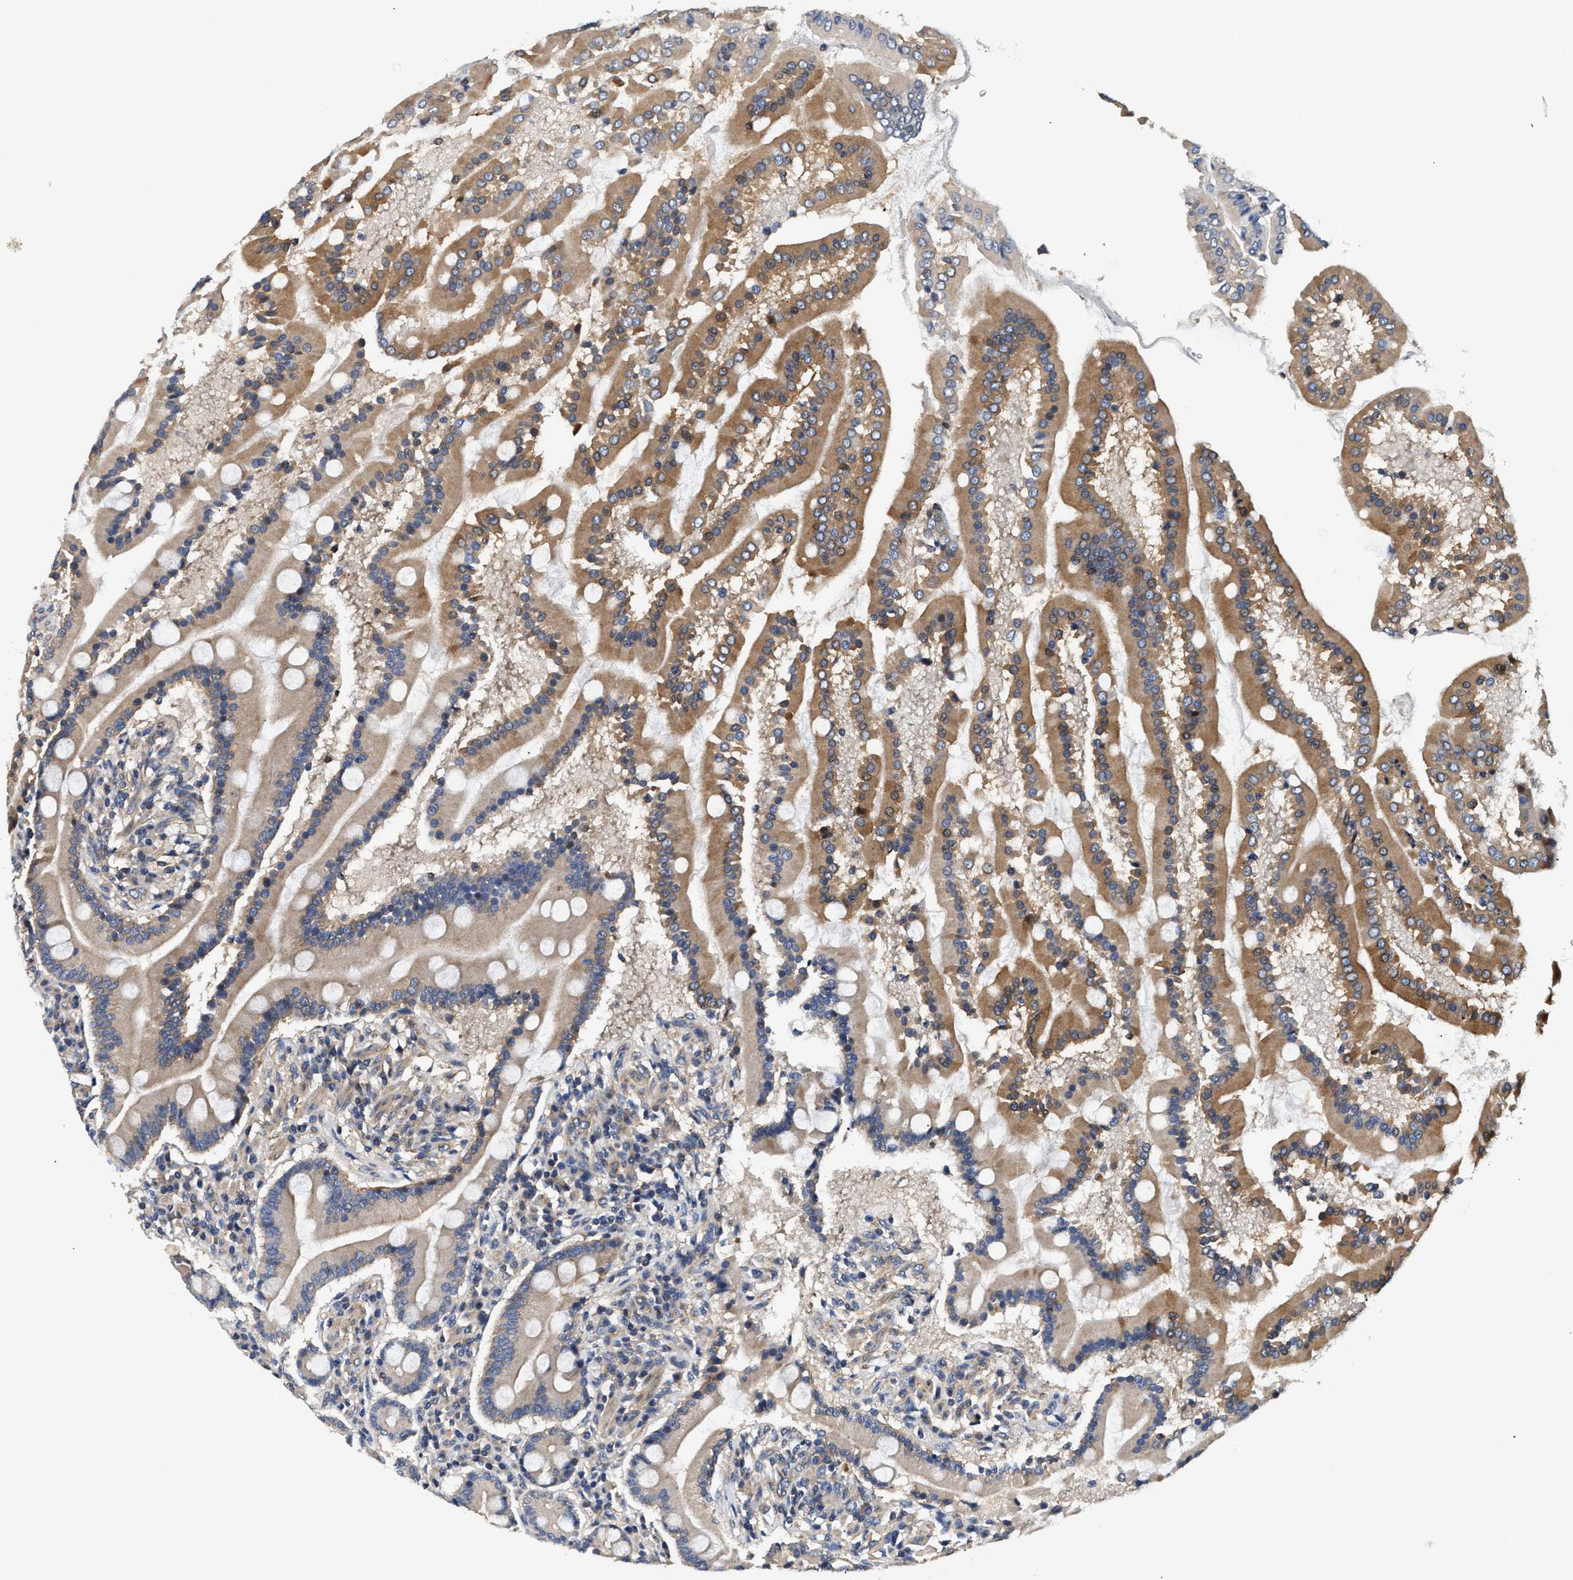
{"staining": {"intensity": "moderate", "quantity": ">75%", "location": "cytoplasmic/membranous"}, "tissue": "duodenum", "cell_type": "Glandular cells", "image_type": "normal", "snomed": [{"axis": "morphology", "description": "Normal tissue, NOS"}, {"axis": "topography", "description": "Duodenum"}], "caption": "Immunohistochemistry of benign duodenum demonstrates medium levels of moderate cytoplasmic/membranous positivity in approximately >75% of glandular cells.", "gene": "TEX2", "patient": {"sex": "male", "age": 50}}